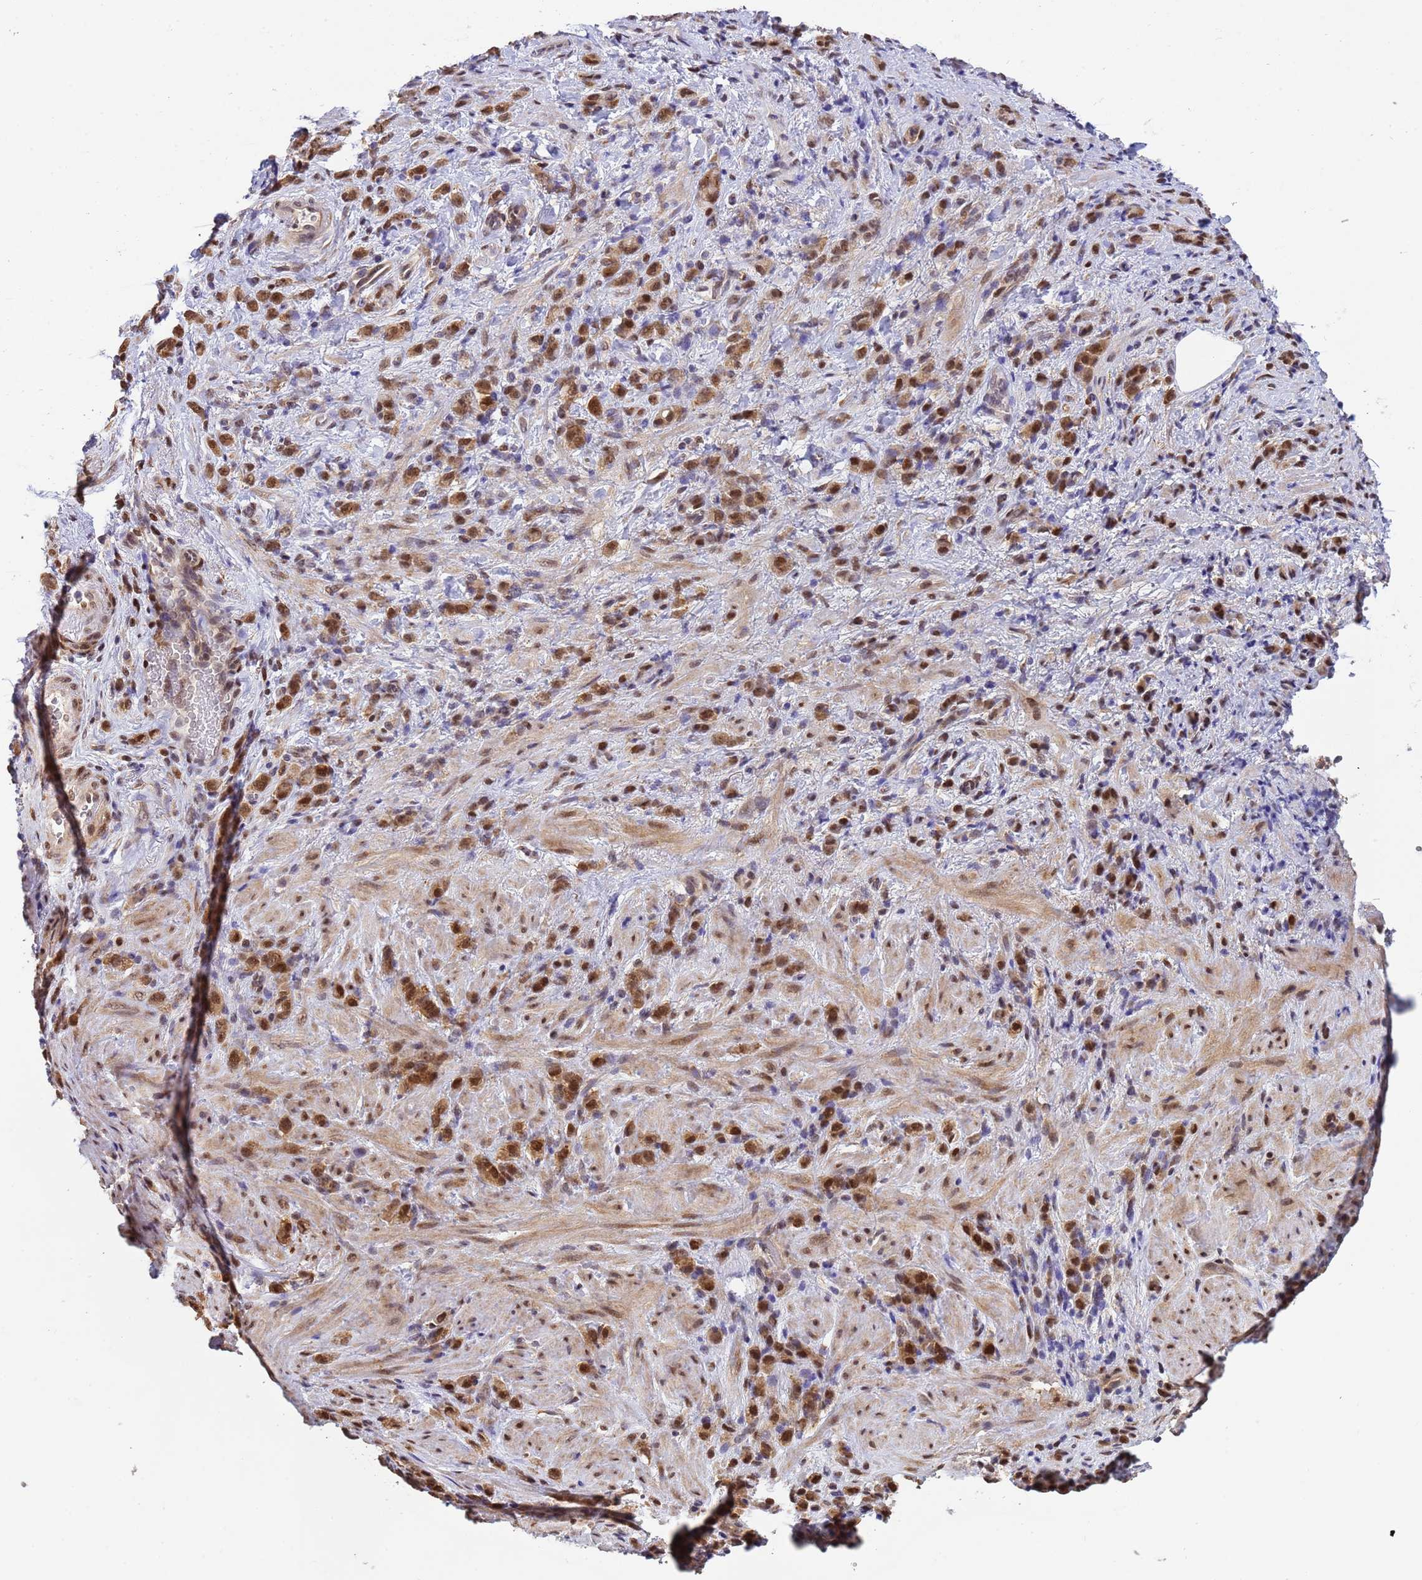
{"staining": {"intensity": "moderate", "quantity": ">75%", "location": "nuclear"}, "tissue": "stomach cancer", "cell_type": "Tumor cells", "image_type": "cancer", "snomed": [{"axis": "morphology", "description": "Adenocarcinoma, NOS"}, {"axis": "topography", "description": "Stomach"}], "caption": "High-magnification brightfield microscopy of stomach cancer (adenocarcinoma) stained with DAB (brown) and counterstained with hematoxylin (blue). tumor cells exhibit moderate nuclear positivity is appreciated in about>75% of cells.", "gene": "ZBTB5", "patient": {"sex": "male", "age": 77}}